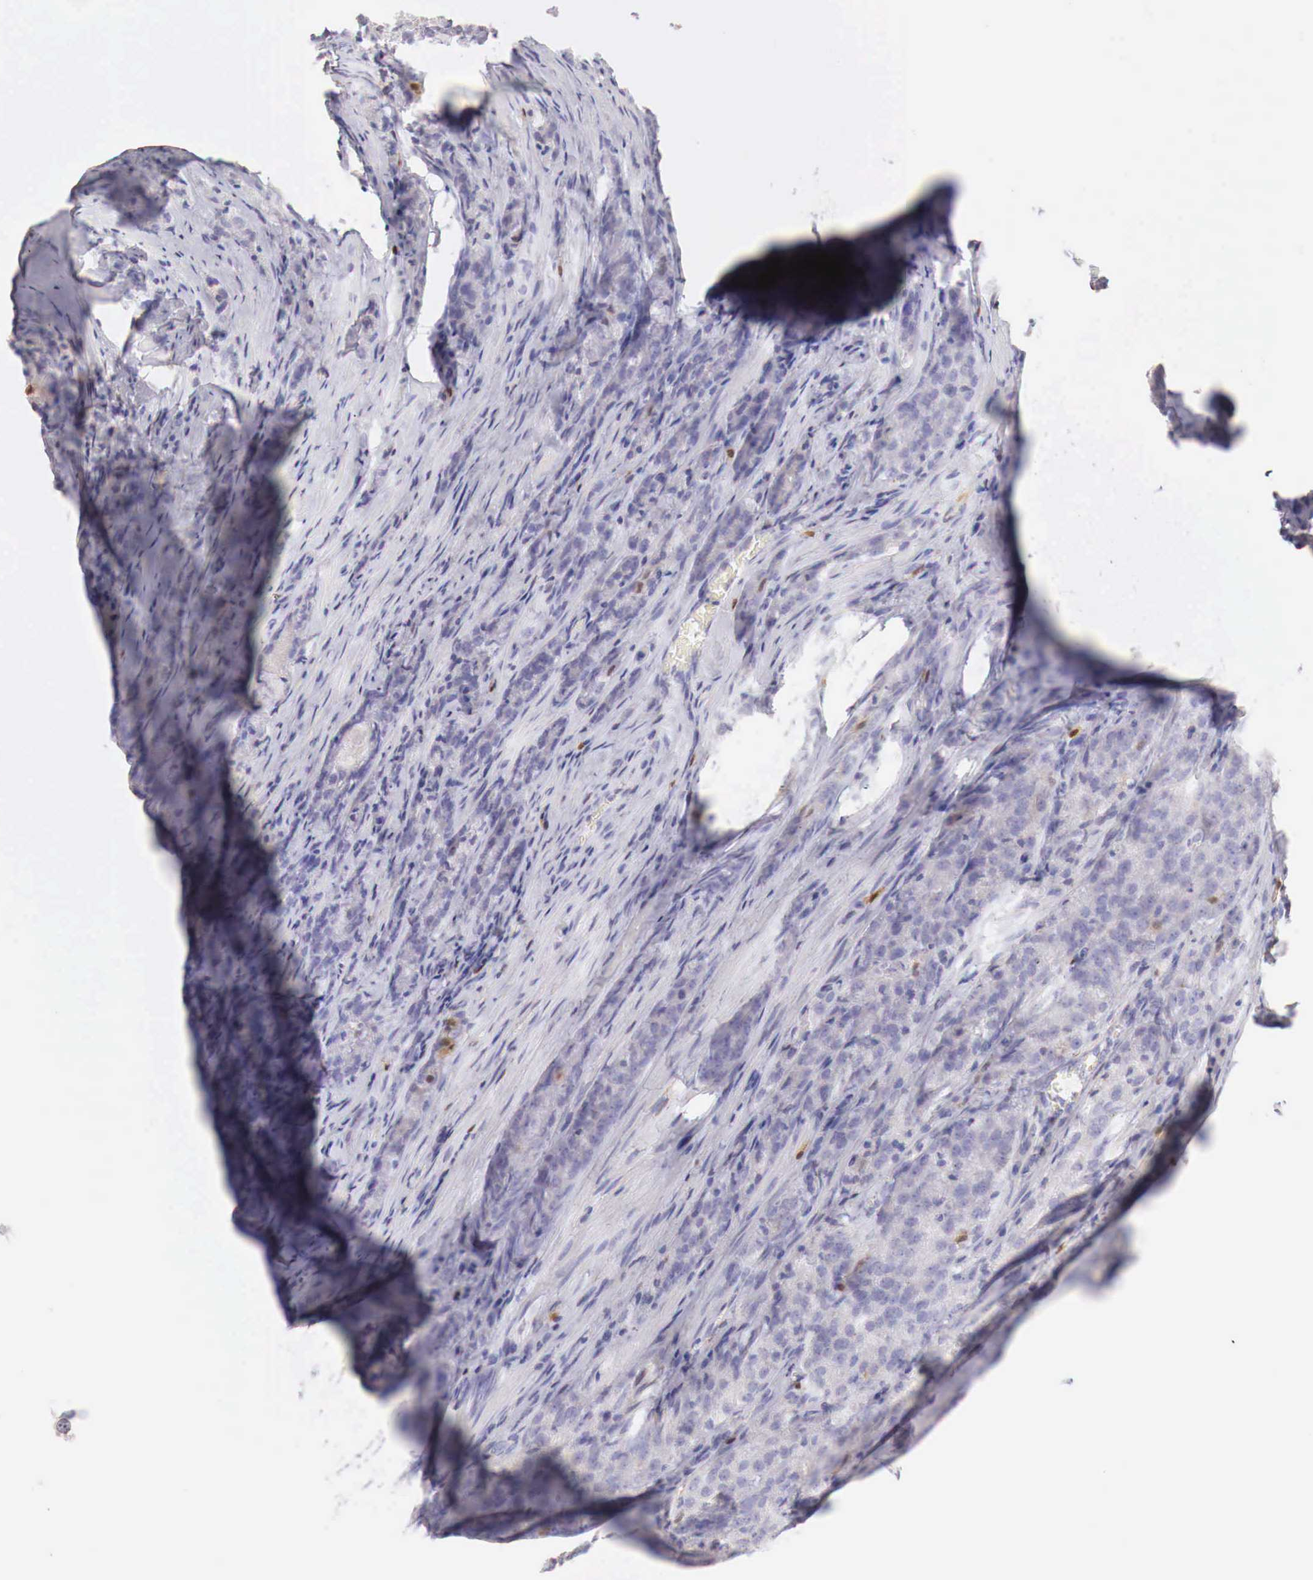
{"staining": {"intensity": "negative", "quantity": "none", "location": "none"}, "tissue": "prostate cancer", "cell_type": "Tumor cells", "image_type": "cancer", "snomed": [{"axis": "morphology", "description": "Adenocarcinoma, Medium grade"}, {"axis": "topography", "description": "Prostate"}], "caption": "DAB immunohistochemical staining of prostate cancer (adenocarcinoma (medium-grade)) displays no significant positivity in tumor cells.", "gene": "RENBP", "patient": {"sex": "male", "age": 60}}